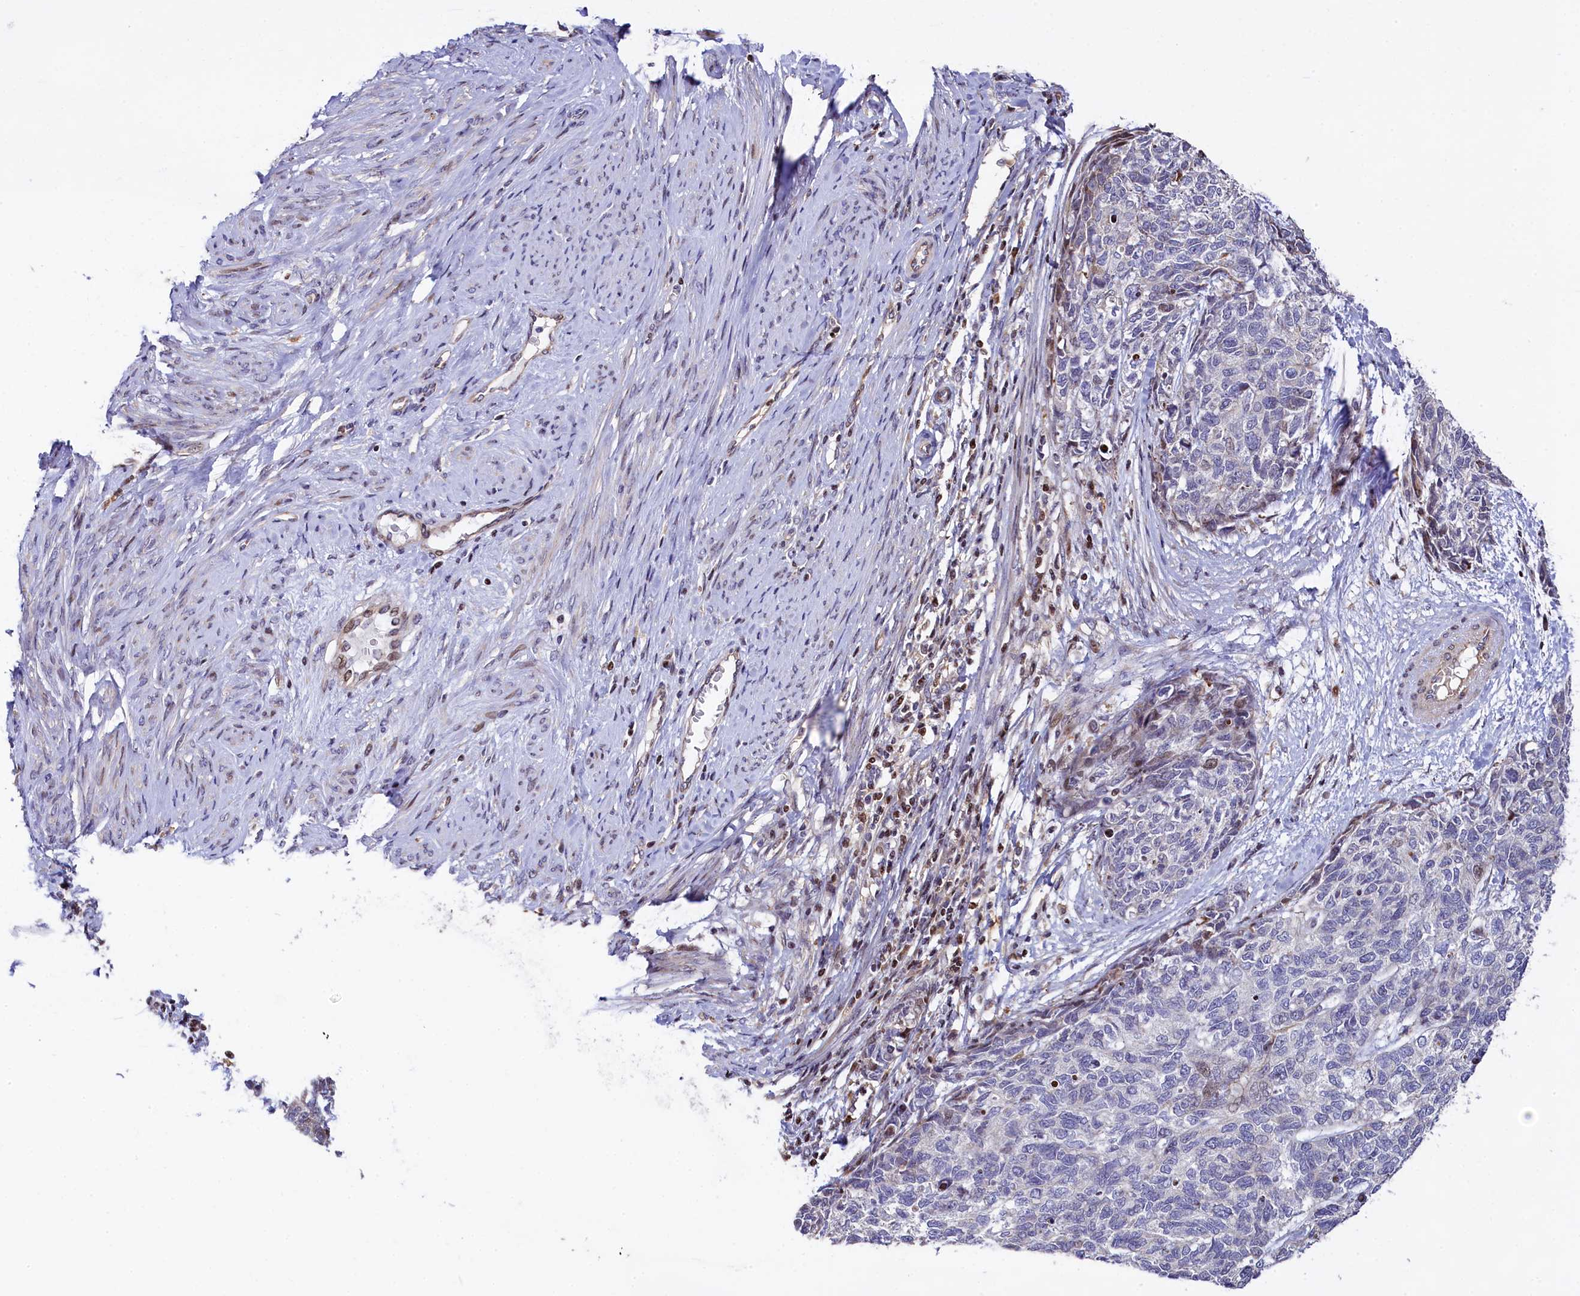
{"staining": {"intensity": "negative", "quantity": "none", "location": "none"}, "tissue": "cervical cancer", "cell_type": "Tumor cells", "image_type": "cancer", "snomed": [{"axis": "morphology", "description": "Squamous cell carcinoma, NOS"}, {"axis": "topography", "description": "Cervix"}], "caption": "Immunohistochemical staining of human squamous cell carcinoma (cervical) demonstrates no significant positivity in tumor cells.", "gene": "TGDS", "patient": {"sex": "female", "age": 63}}